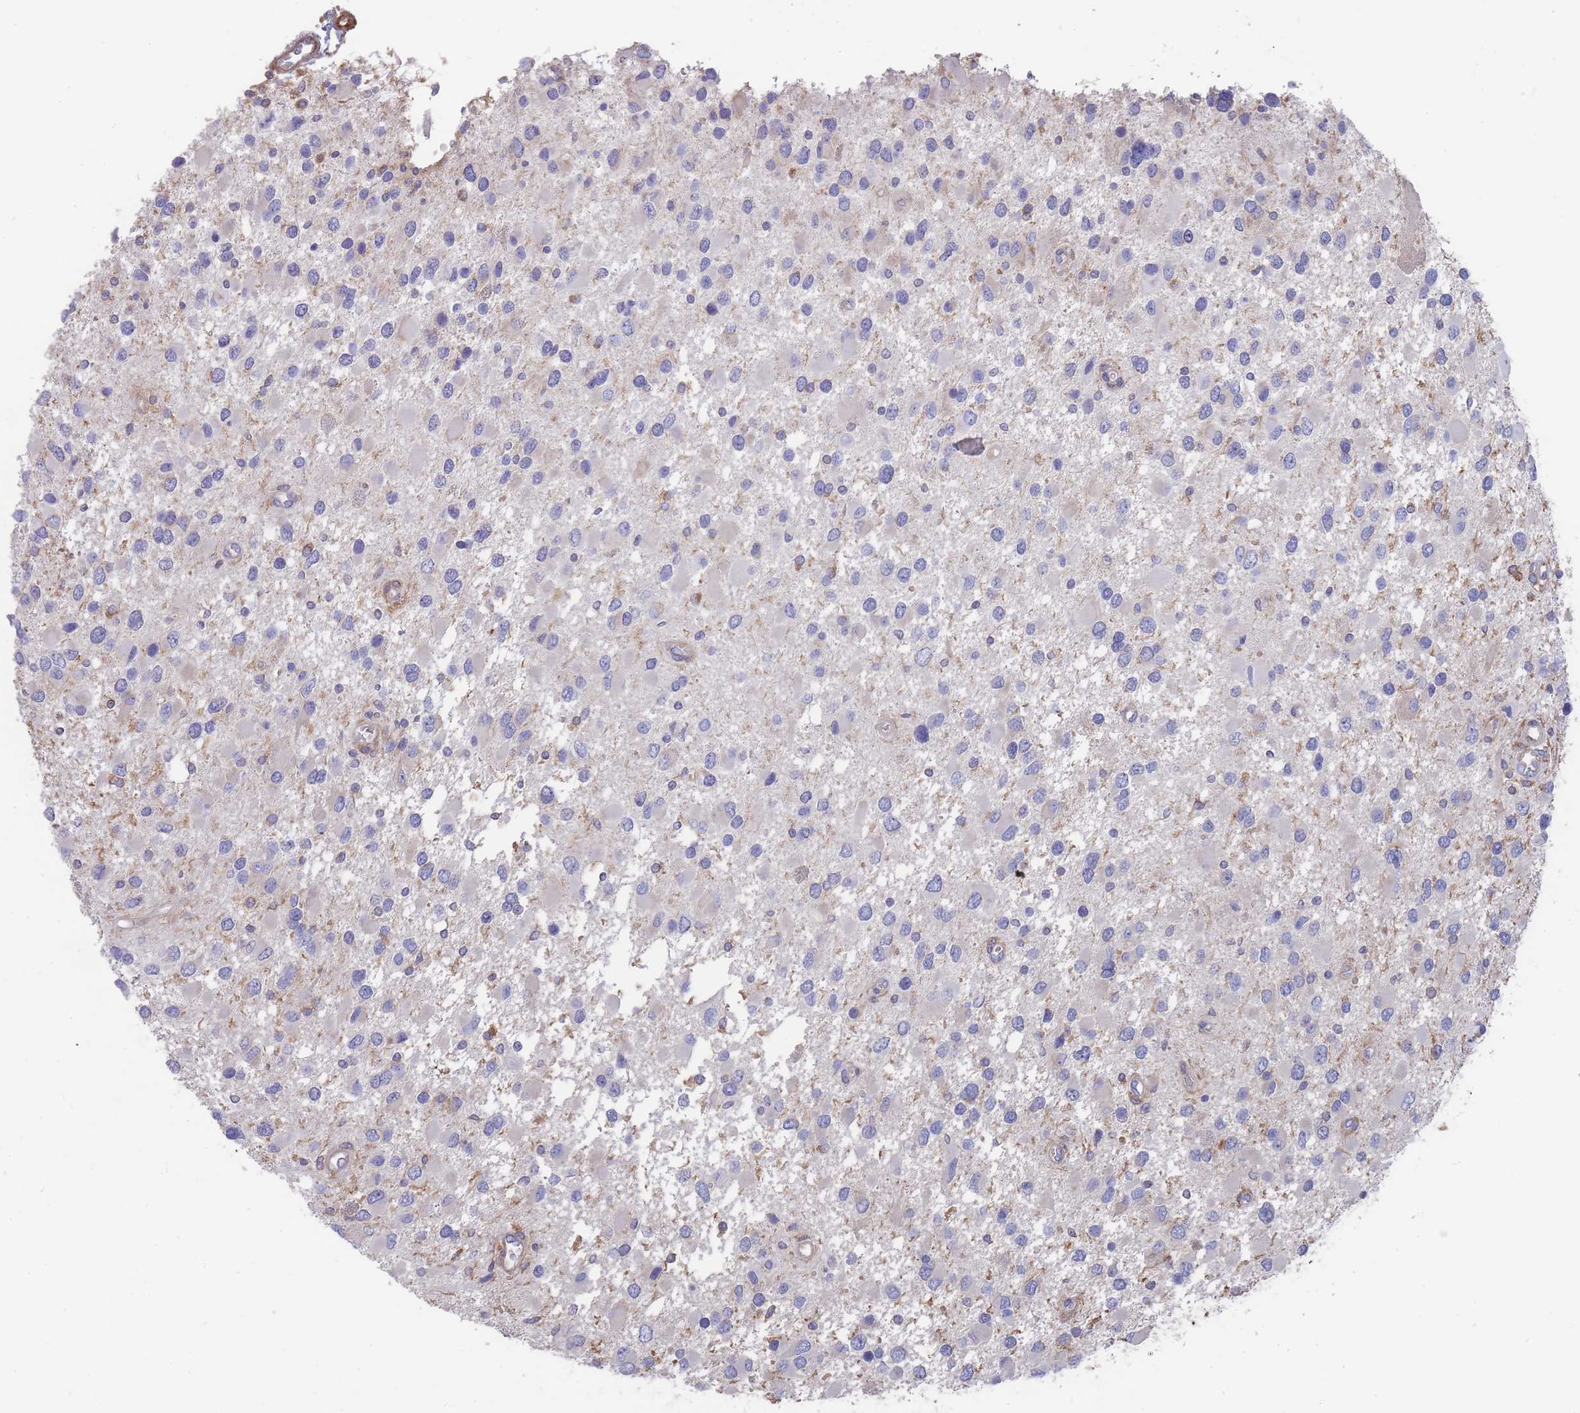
{"staining": {"intensity": "negative", "quantity": "none", "location": "none"}, "tissue": "glioma", "cell_type": "Tumor cells", "image_type": "cancer", "snomed": [{"axis": "morphology", "description": "Glioma, malignant, High grade"}, {"axis": "topography", "description": "Brain"}], "caption": "Tumor cells show no significant positivity in malignant glioma (high-grade). Nuclei are stained in blue.", "gene": "SCCPDH", "patient": {"sex": "male", "age": 53}}